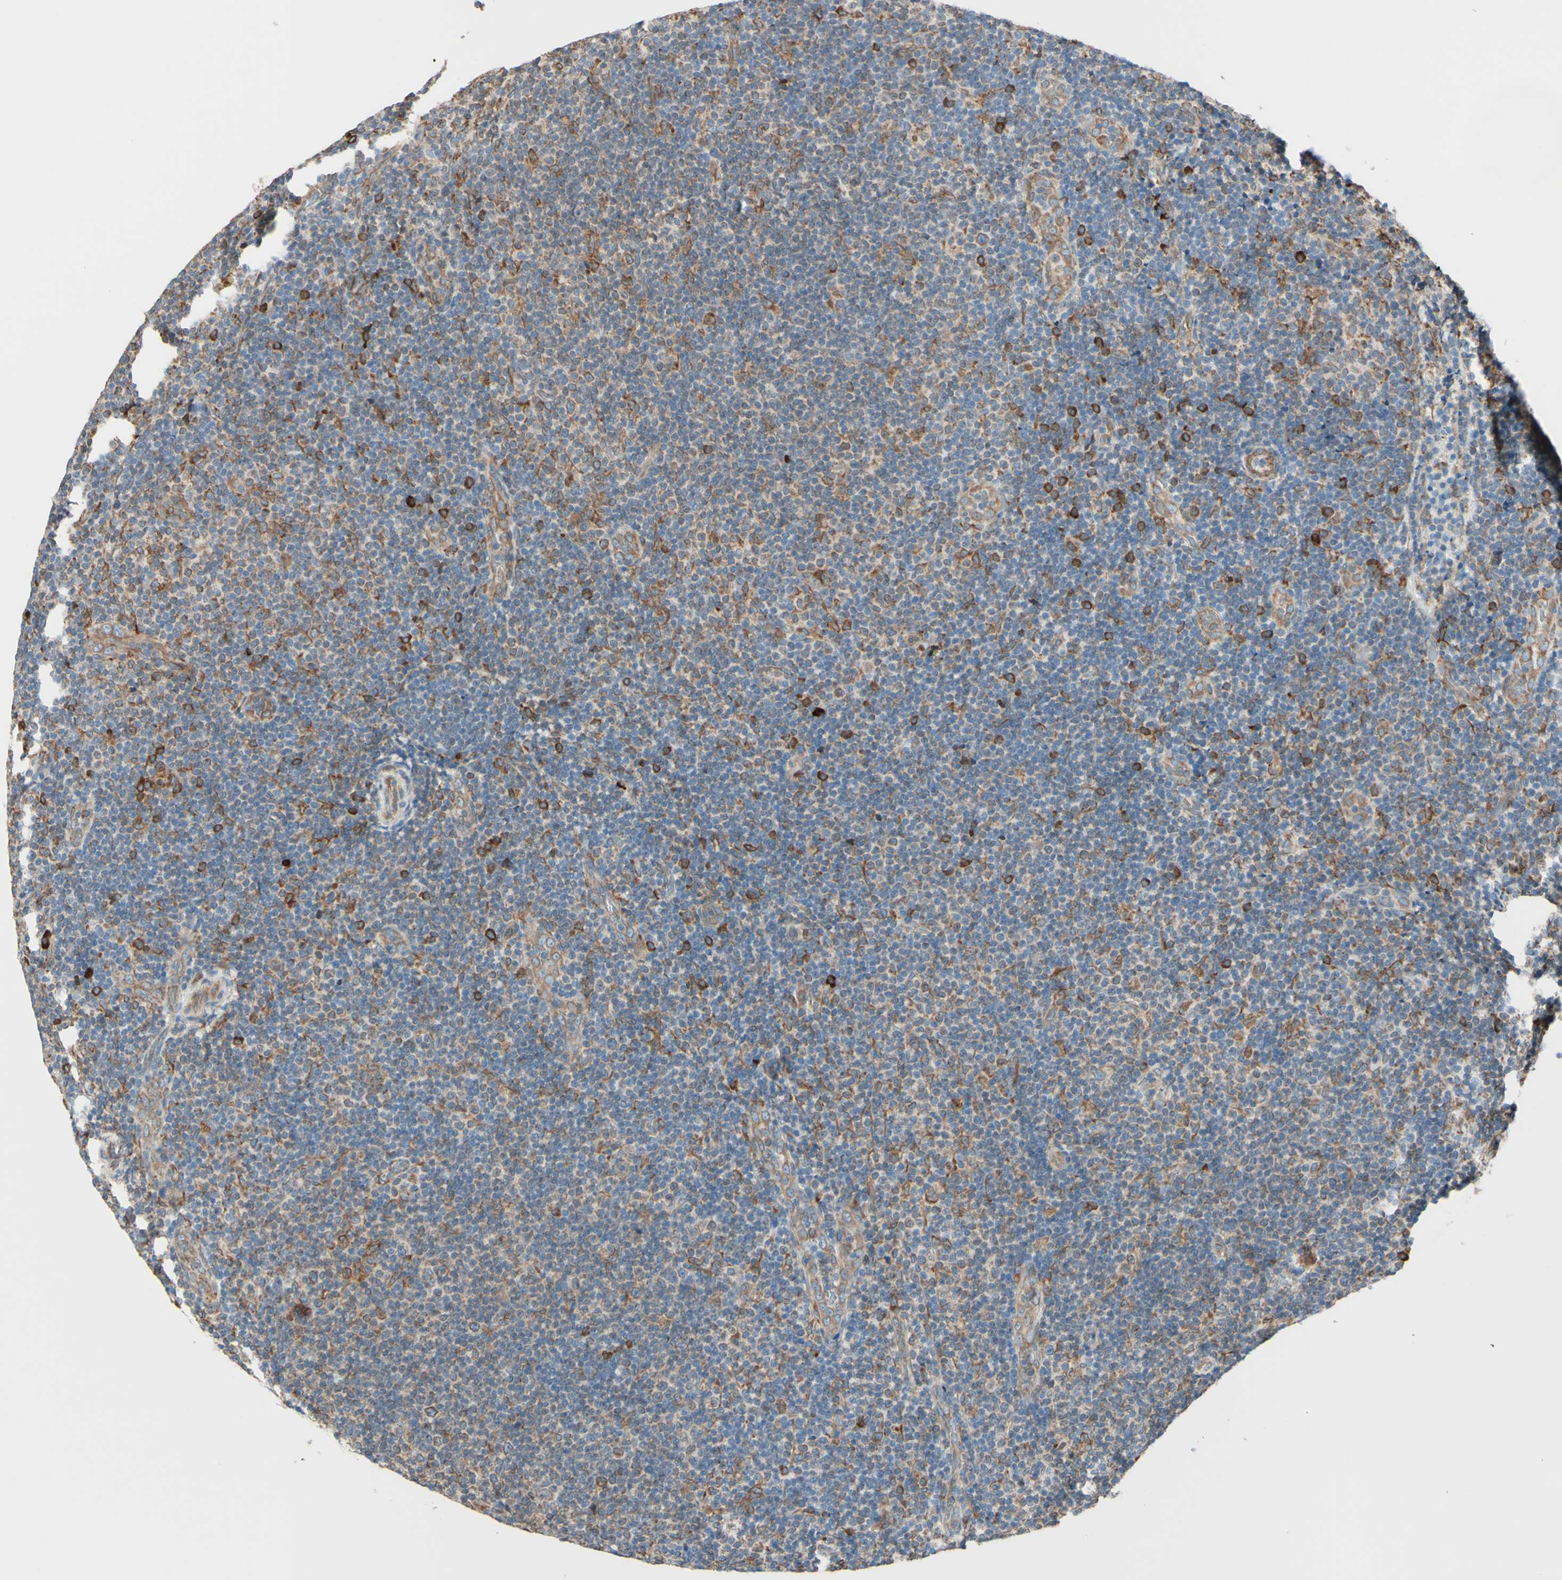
{"staining": {"intensity": "moderate", "quantity": "25%-75%", "location": "cytoplasmic/membranous"}, "tissue": "lymphoma", "cell_type": "Tumor cells", "image_type": "cancer", "snomed": [{"axis": "morphology", "description": "Malignant lymphoma, non-Hodgkin's type, Low grade"}, {"axis": "topography", "description": "Lymph node"}], "caption": "Human lymphoma stained for a protein (brown) shows moderate cytoplasmic/membranous positive positivity in about 25%-75% of tumor cells.", "gene": "DNAJB11", "patient": {"sex": "male", "age": 83}}